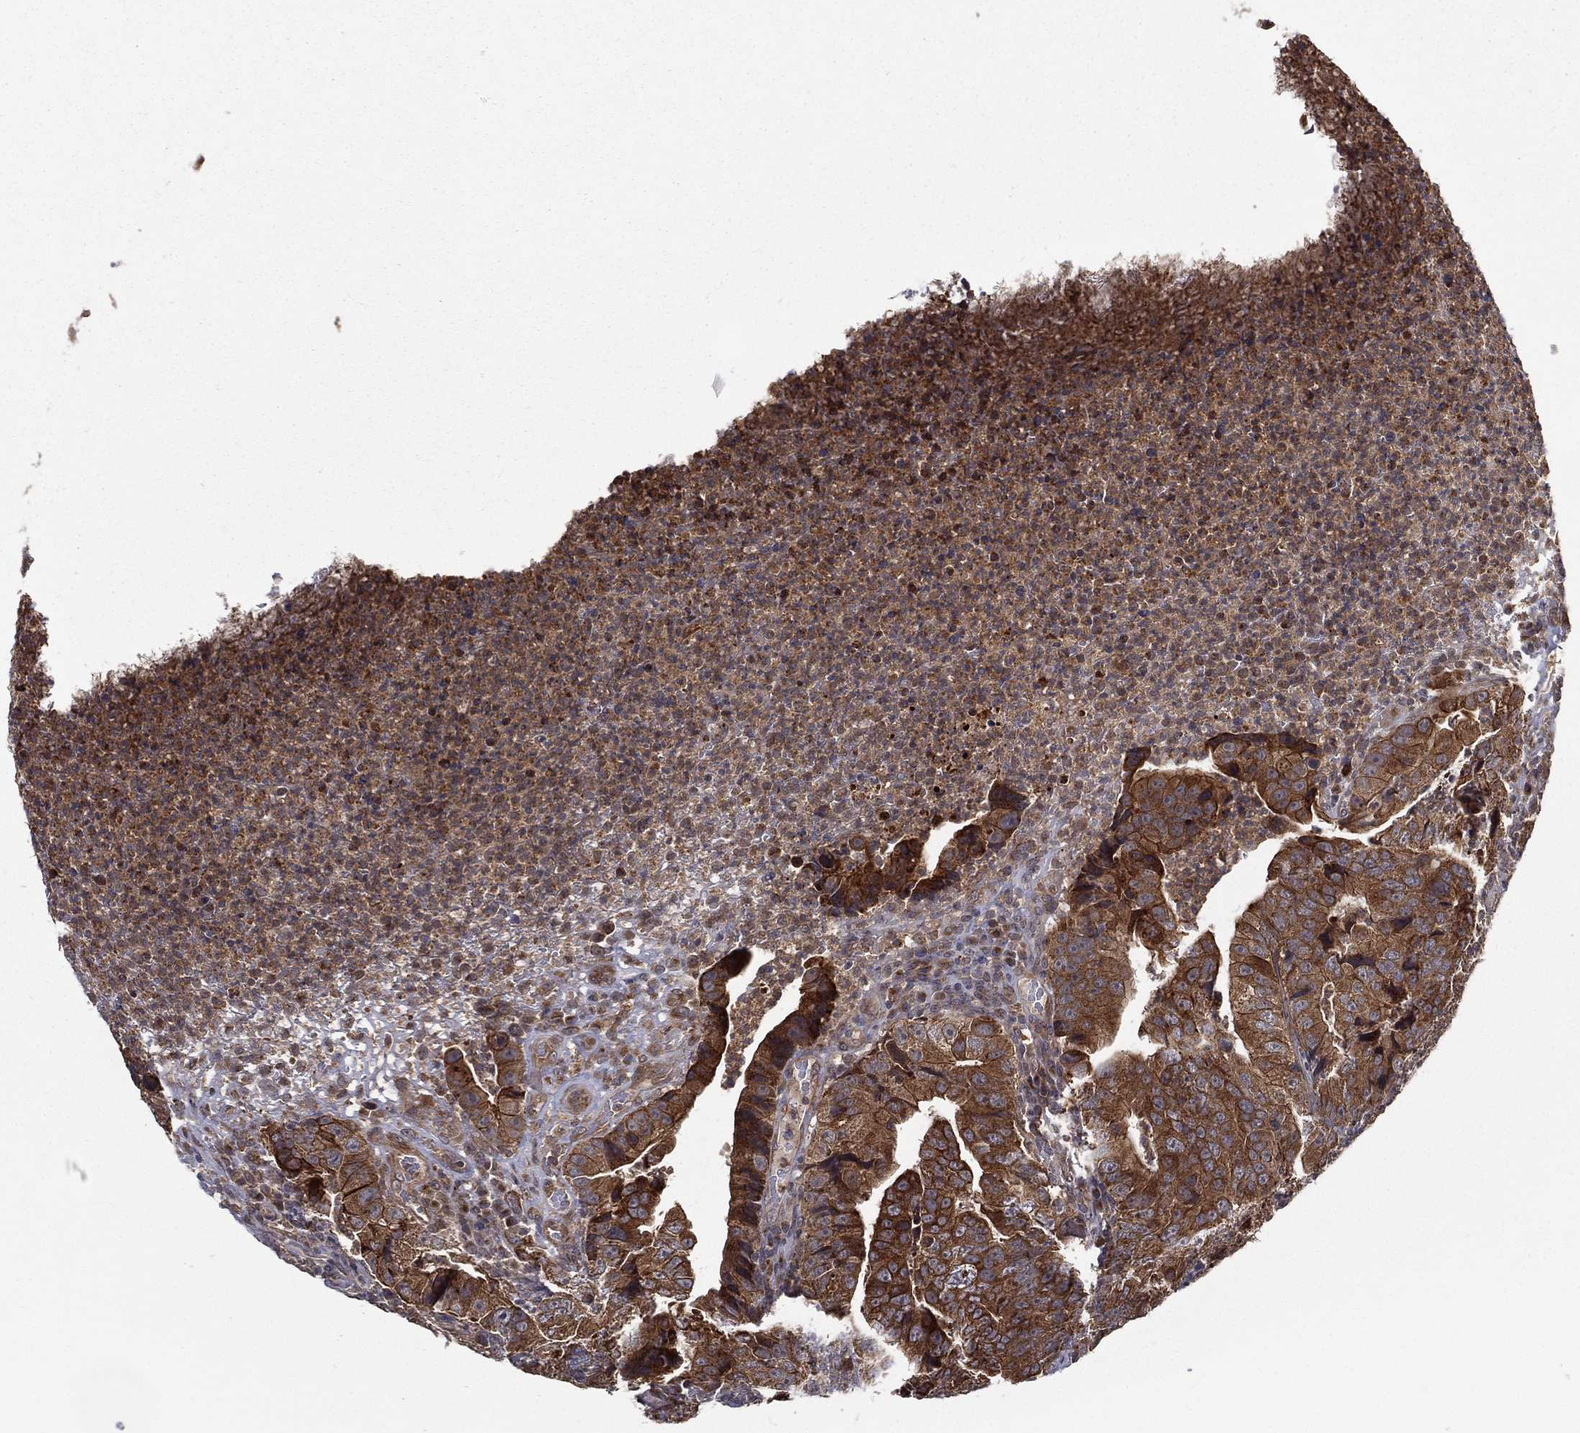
{"staining": {"intensity": "strong", "quantity": ">75%", "location": "cytoplasmic/membranous"}, "tissue": "colorectal cancer", "cell_type": "Tumor cells", "image_type": "cancer", "snomed": [{"axis": "morphology", "description": "Adenocarcinoma, NOS"}, {"axis": "topography", "description": "Colon"}], "caption": "A high-resolution photomicrograph shows immunohistochemistry staining of colorectal adenocarcinoma, which shows strong cytoplasmic/membranous positivity in approximately >75% of tumor cells. The staining was performed using DAB, with brown indicating positive protein expression. Nuclei are stained blue with hematoxylin.", "gene": "UACA", "patient": {"sex": "female", "age": 72}}